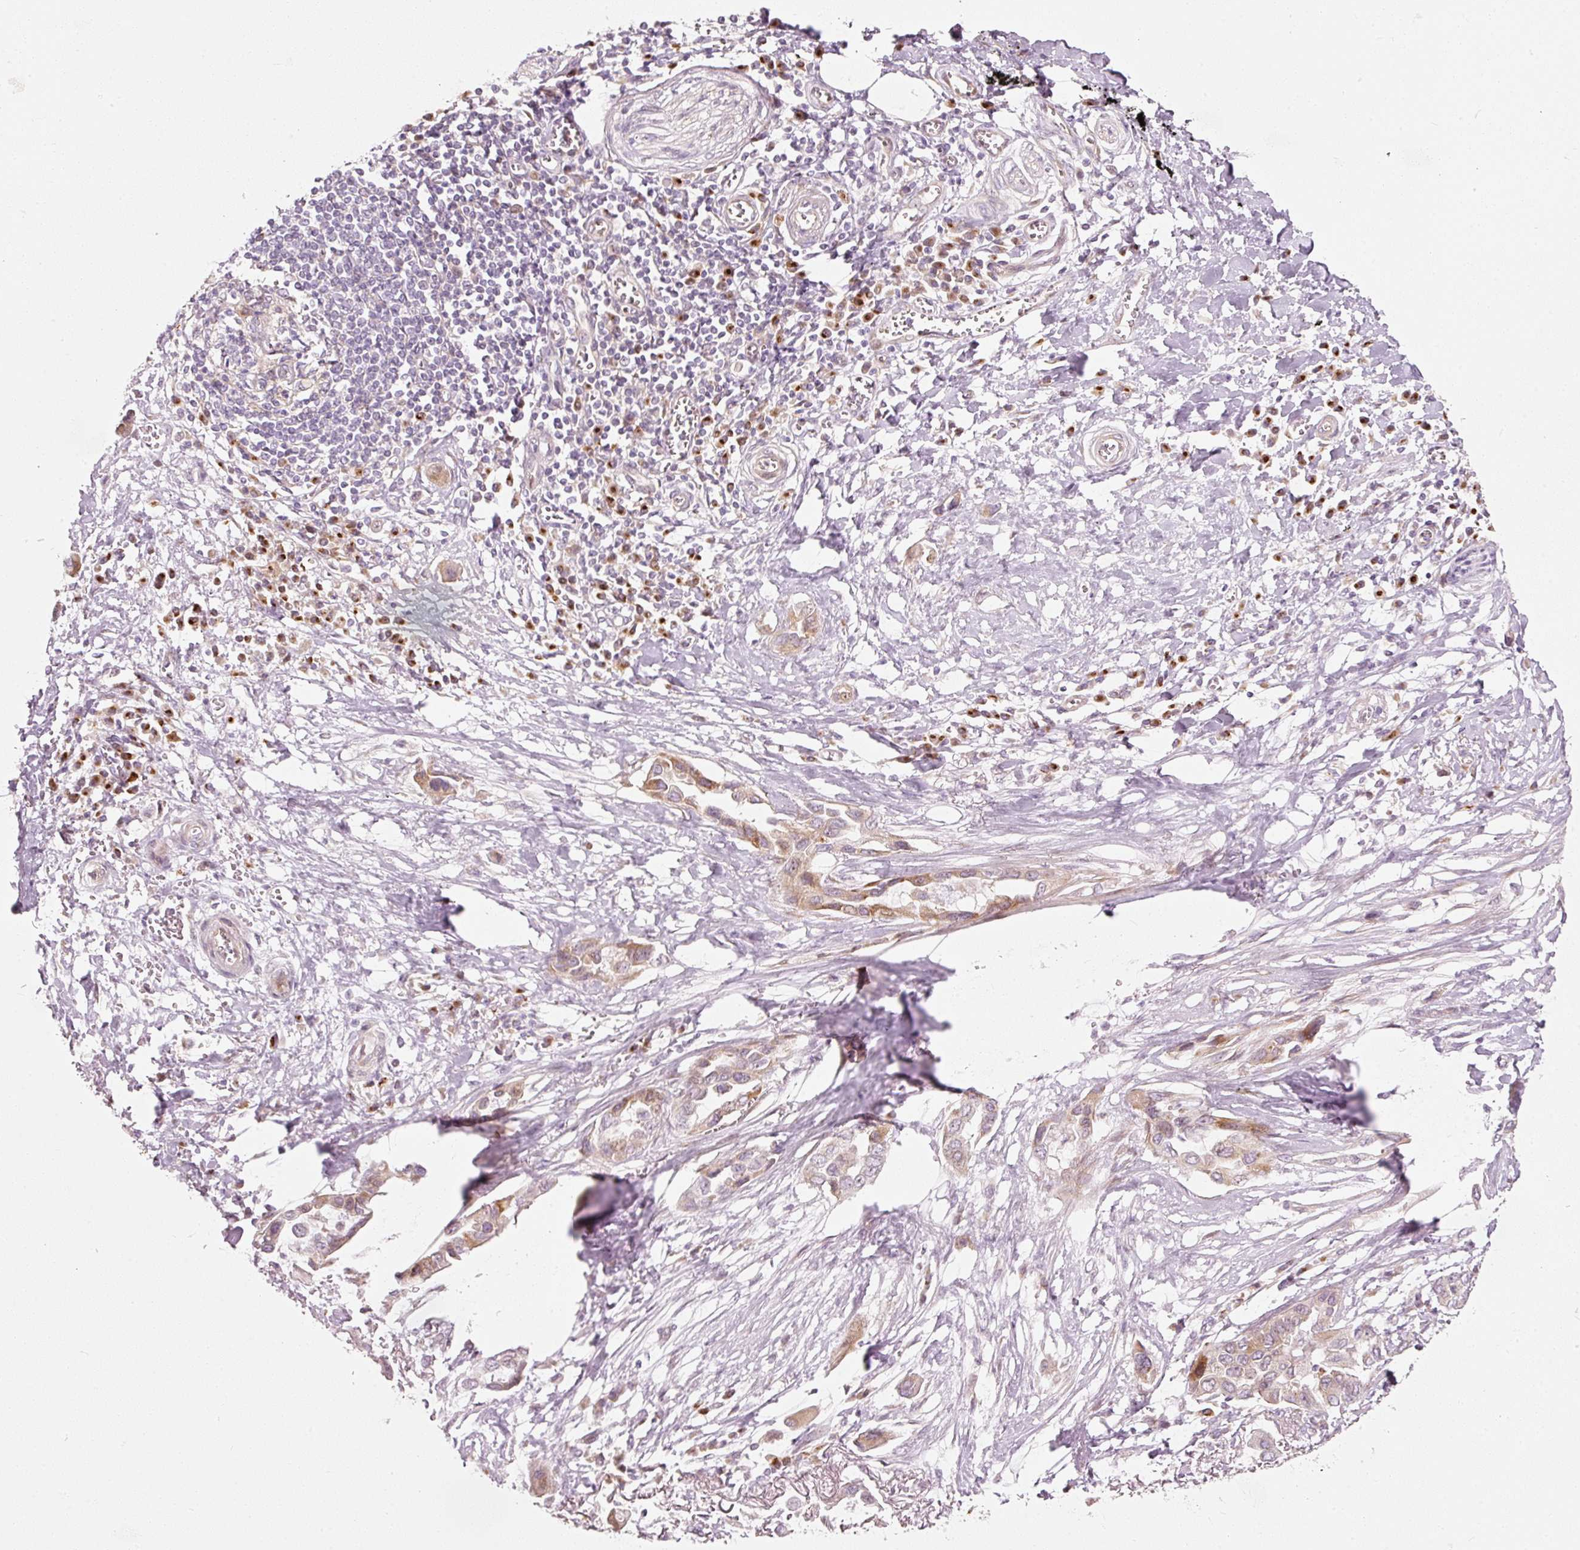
{"staining": {"intensity": "moderate", "quantity": "<25%", "location": "cytoplasmic/membranous"}, "tissue": "lung cancer", "cell_type": "Tumor cells", "image_type": "cancer", "snomed": [{"axis": "morphology", "description": "Adenocarcinoma, NOS"}, {"axis": "topography", "description": "Lung"}], "caption": "Immunohistochemistry (IHC) (DAB (3,3'-diaminobenzidine)) staining of human lung cancer demonstrates moderate cytoplasmic/membranous protein staining in about <25% of tumor cells.", "gene": "SLC20A1", "patient": {"sex": "female", "age": 76}}